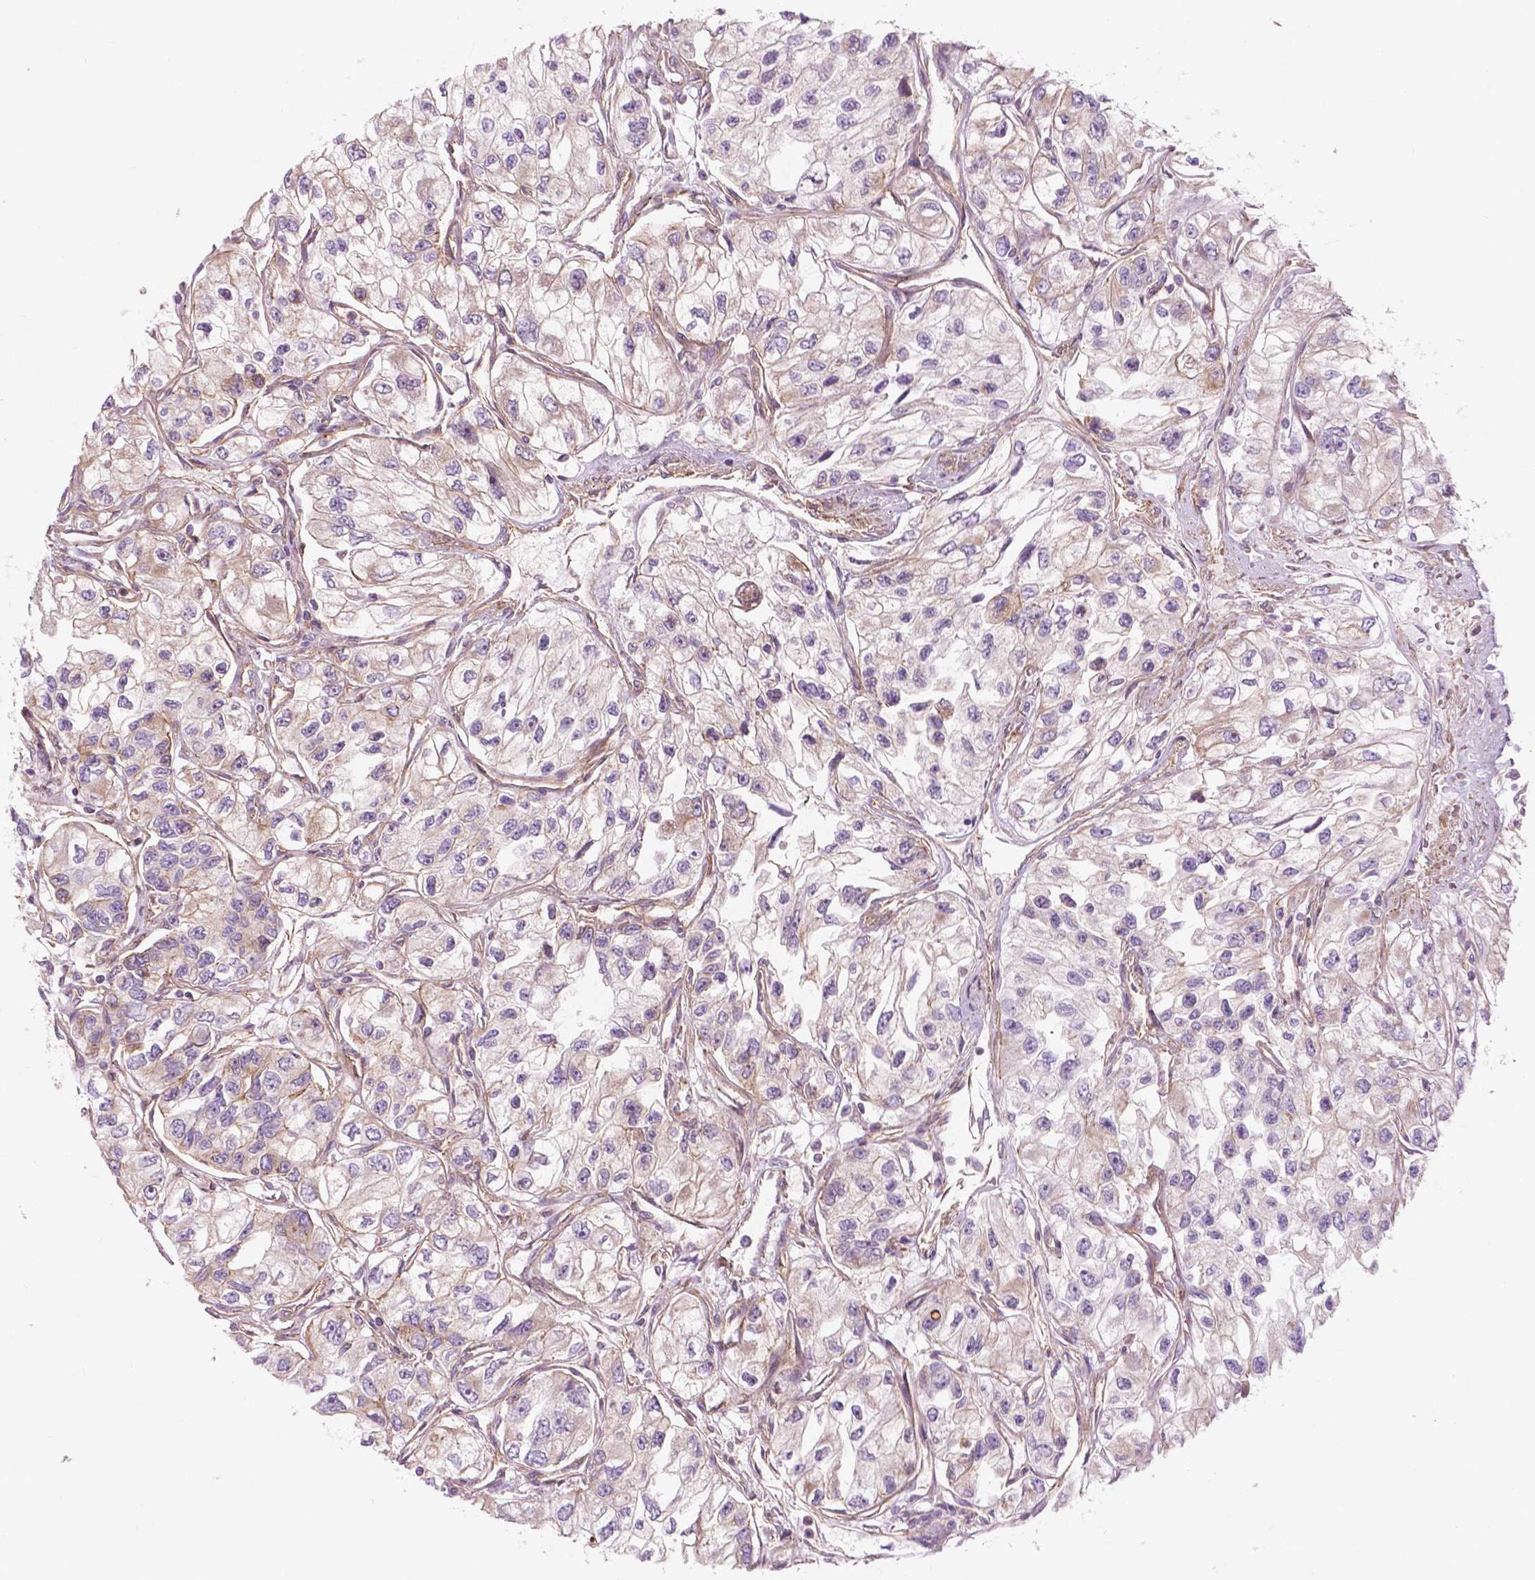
{"staining": {"intensity": "negative", "quantity": "none", "location": "none"}, "tissue": "renal cancer", "cell_type": "Tumor cells", "image_type": "cancer", "snomed": [{"axis": "morphology", "description": "Adenocarcinoma, NOS"}, {"axis": "topography", "description": "Kidney"}], "caption": "A histopathology image of human renal cancer (adenocarcinoma) is negative for staining in tumor cells.", "gene": "SURF4", "patient": {"sex": "female", "age": 59}}